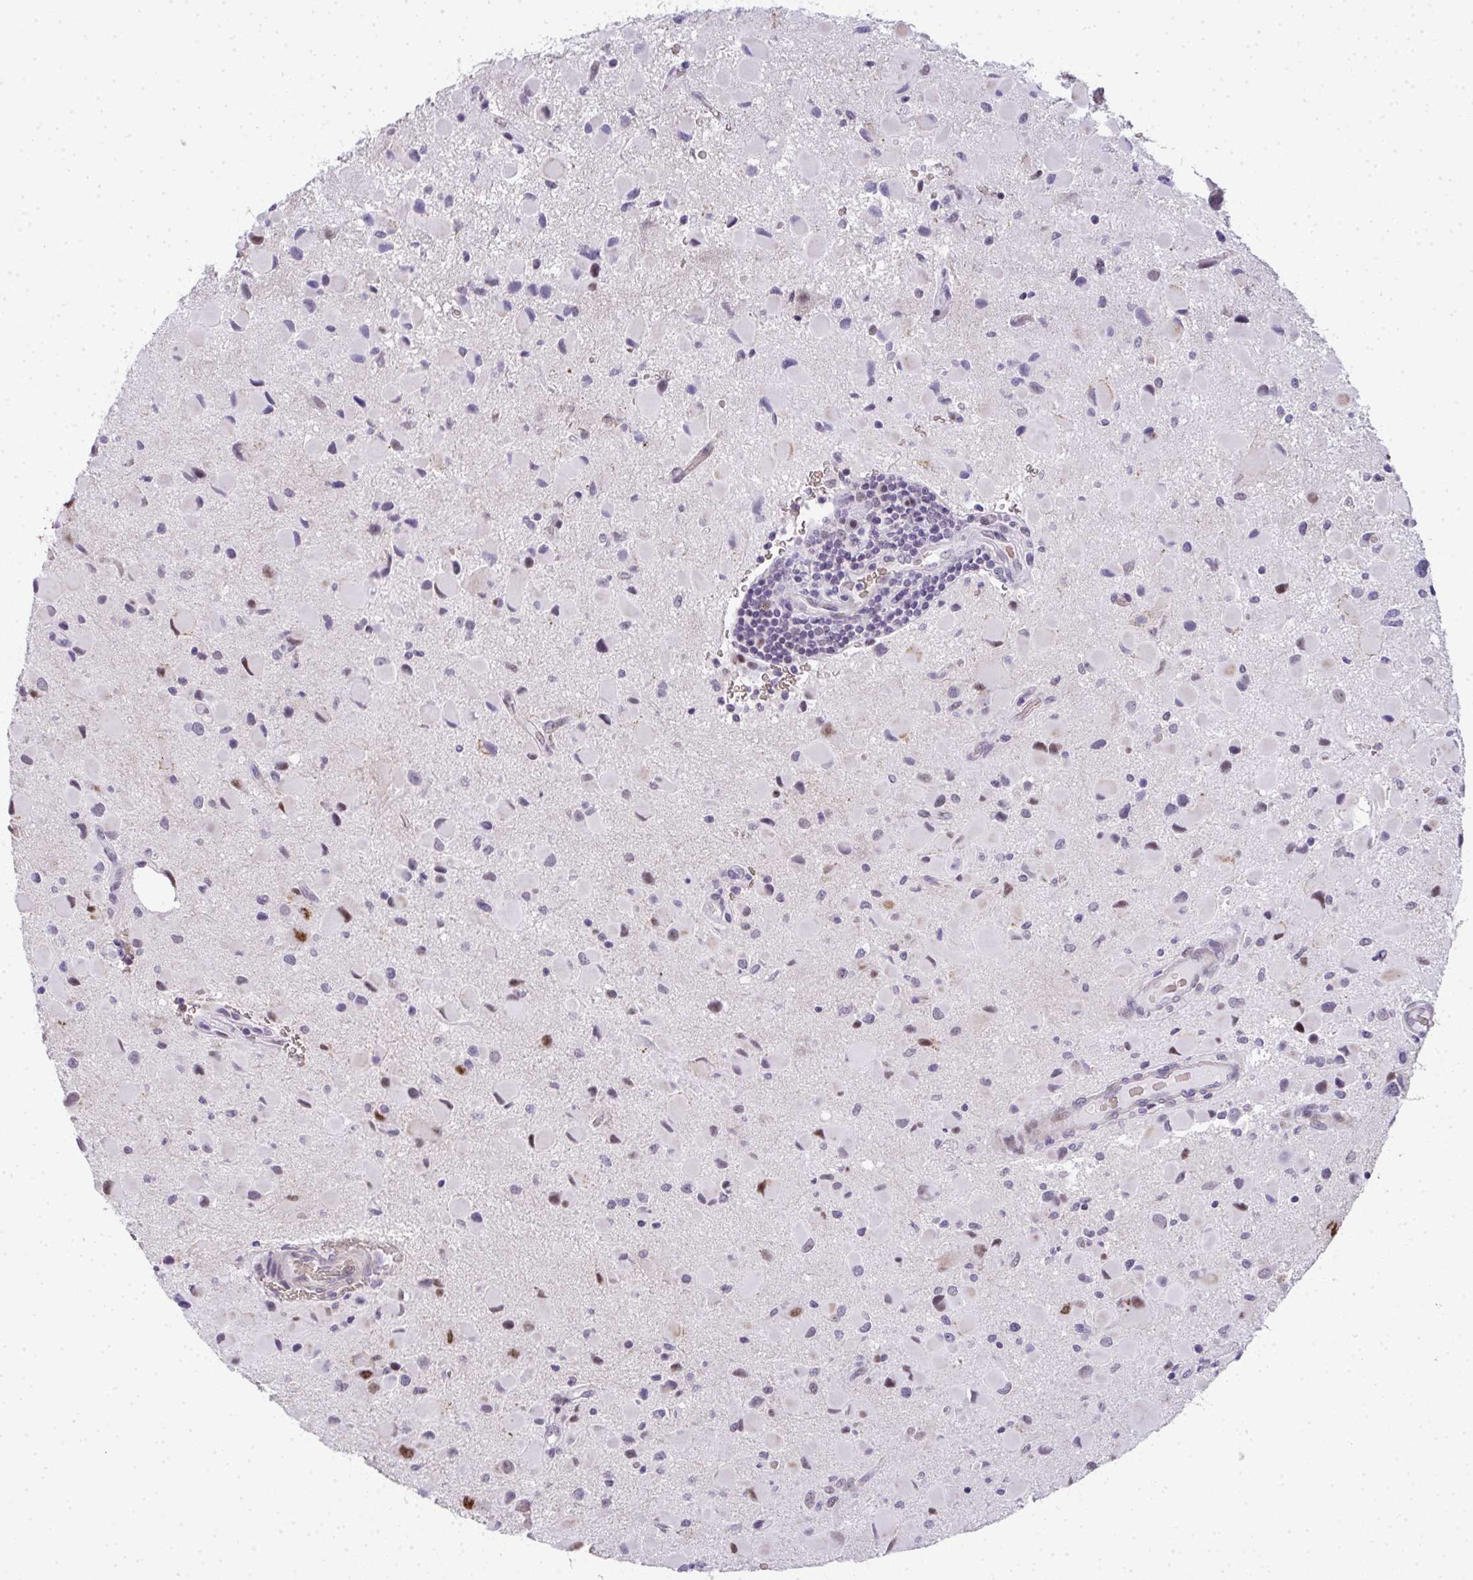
{"staining": {"intensity": "moderate", "quantity": "<25%", "location": "nuclear"}, "tissue": "glioma", "cell_type": "Tumor cells", "image_type": "cancer", "snomed": [{"axis": "morphology", "description": "Glioma, malignant, Low grade"}, {"axis": "topography", "description": "Brain"}], "caption": "IHC micrograph of neoplastic tissue: human low-grade glioma (malignant) stained using IHC reveals low levels of moderate protein expression localized specifically in the nuclear of tumor cells, appearing as a nuclear brown color.", "gene": "TNMD", "patient": {"sex": "female", "age": 32}}